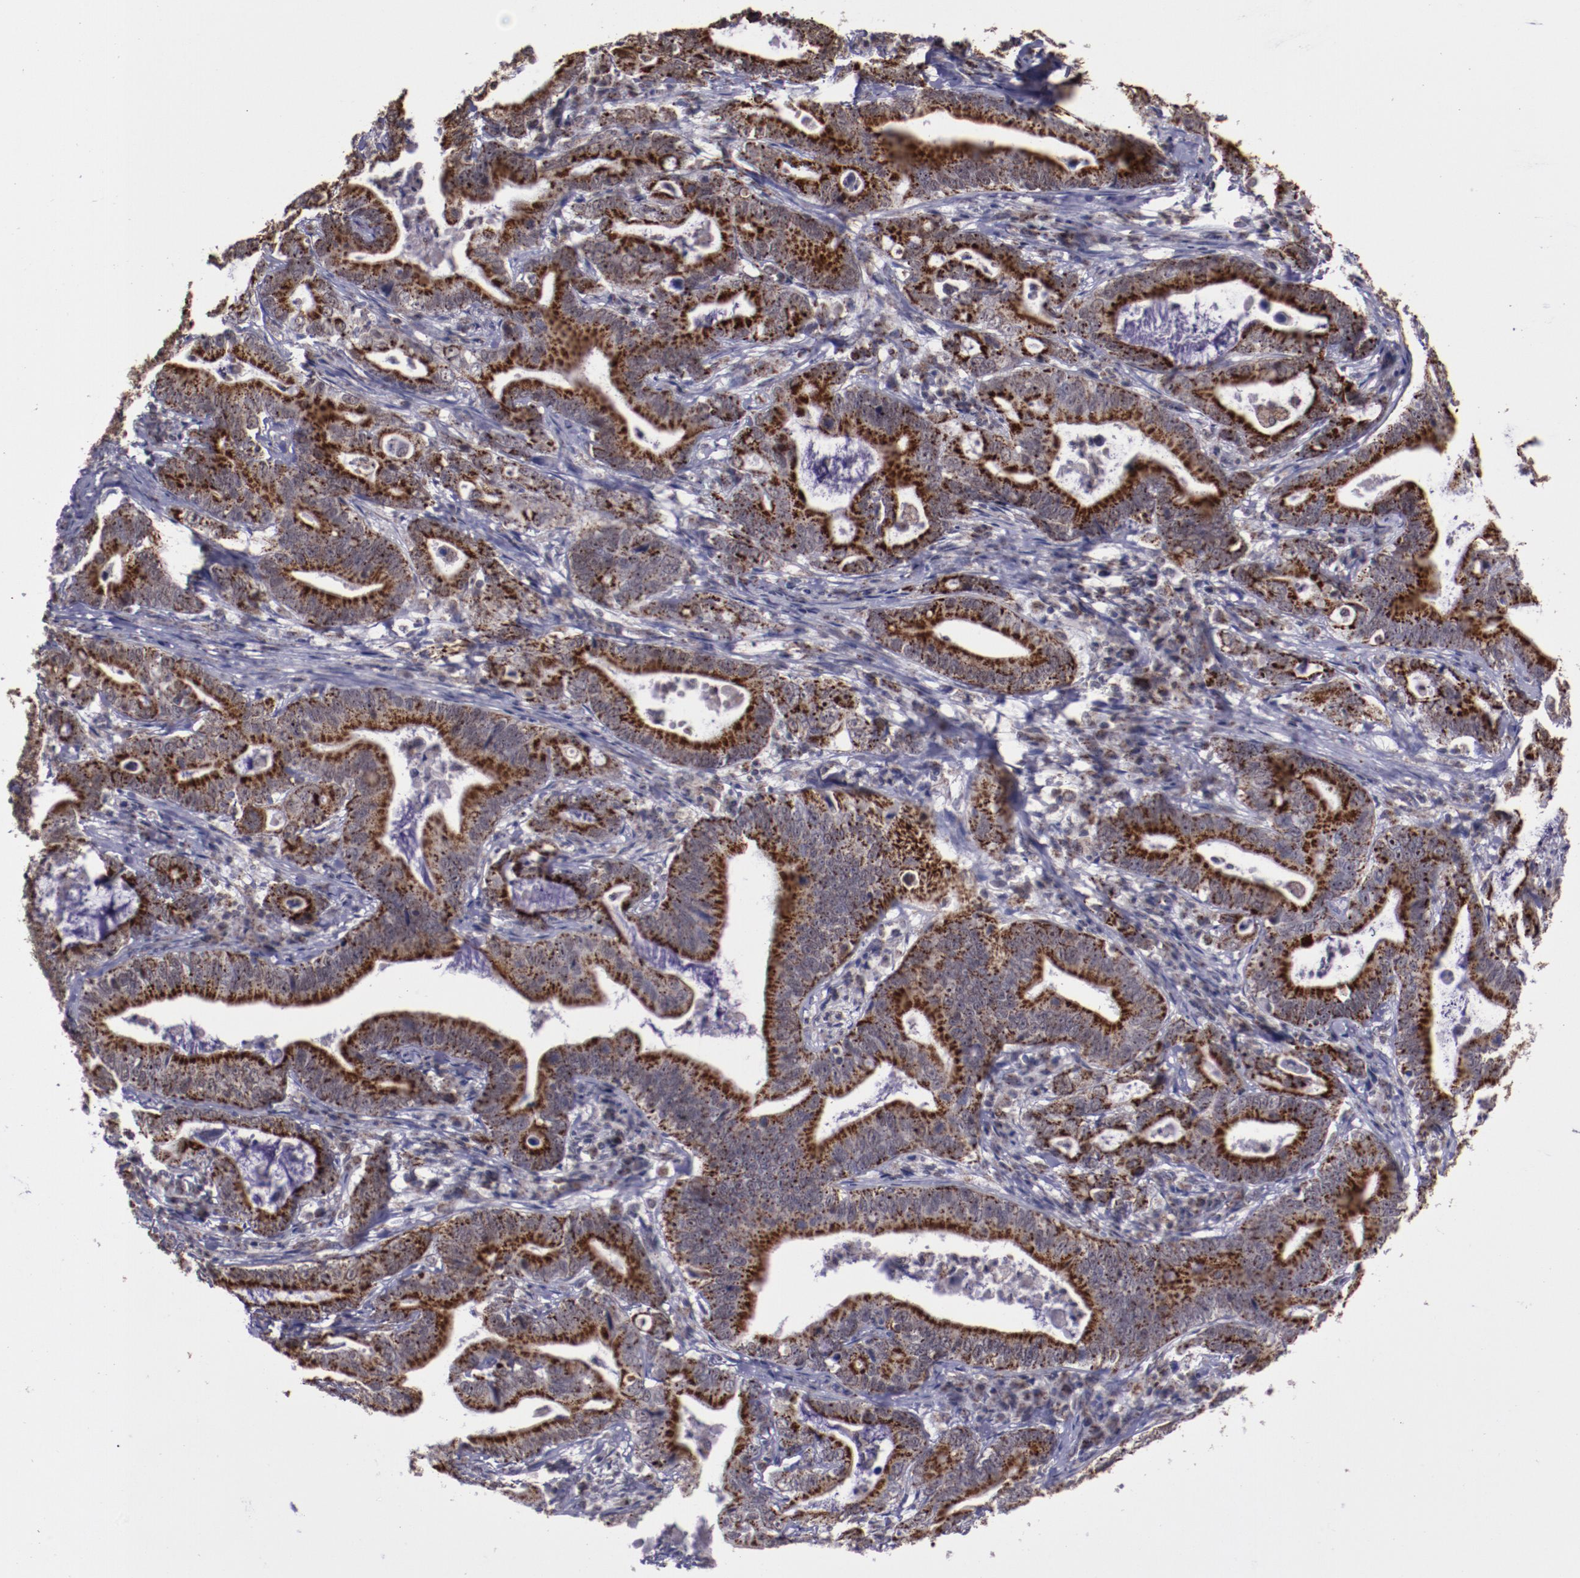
{"staining": {"intensity": "strong", "quantity": ">75%", "location": "cytoplasmic/membranous"}, "tissue": "stomach cancer", "cell_type": "Tumor cells", "image_type": "cancer", "snomed": [{"axis": "morphology", "description": "Adenocarcinoma, NOS"}, {"axis": "topography", "description": "Stomach, upper"}], "caption": "Human stomach adenocarcinoma stained with a brown dye exhibits strong cytoplasmic/membranous positive expression in approximately >75% of tumor cells.", "gene": "LONP1", "patient": {"sex": "male", "age": 63}}